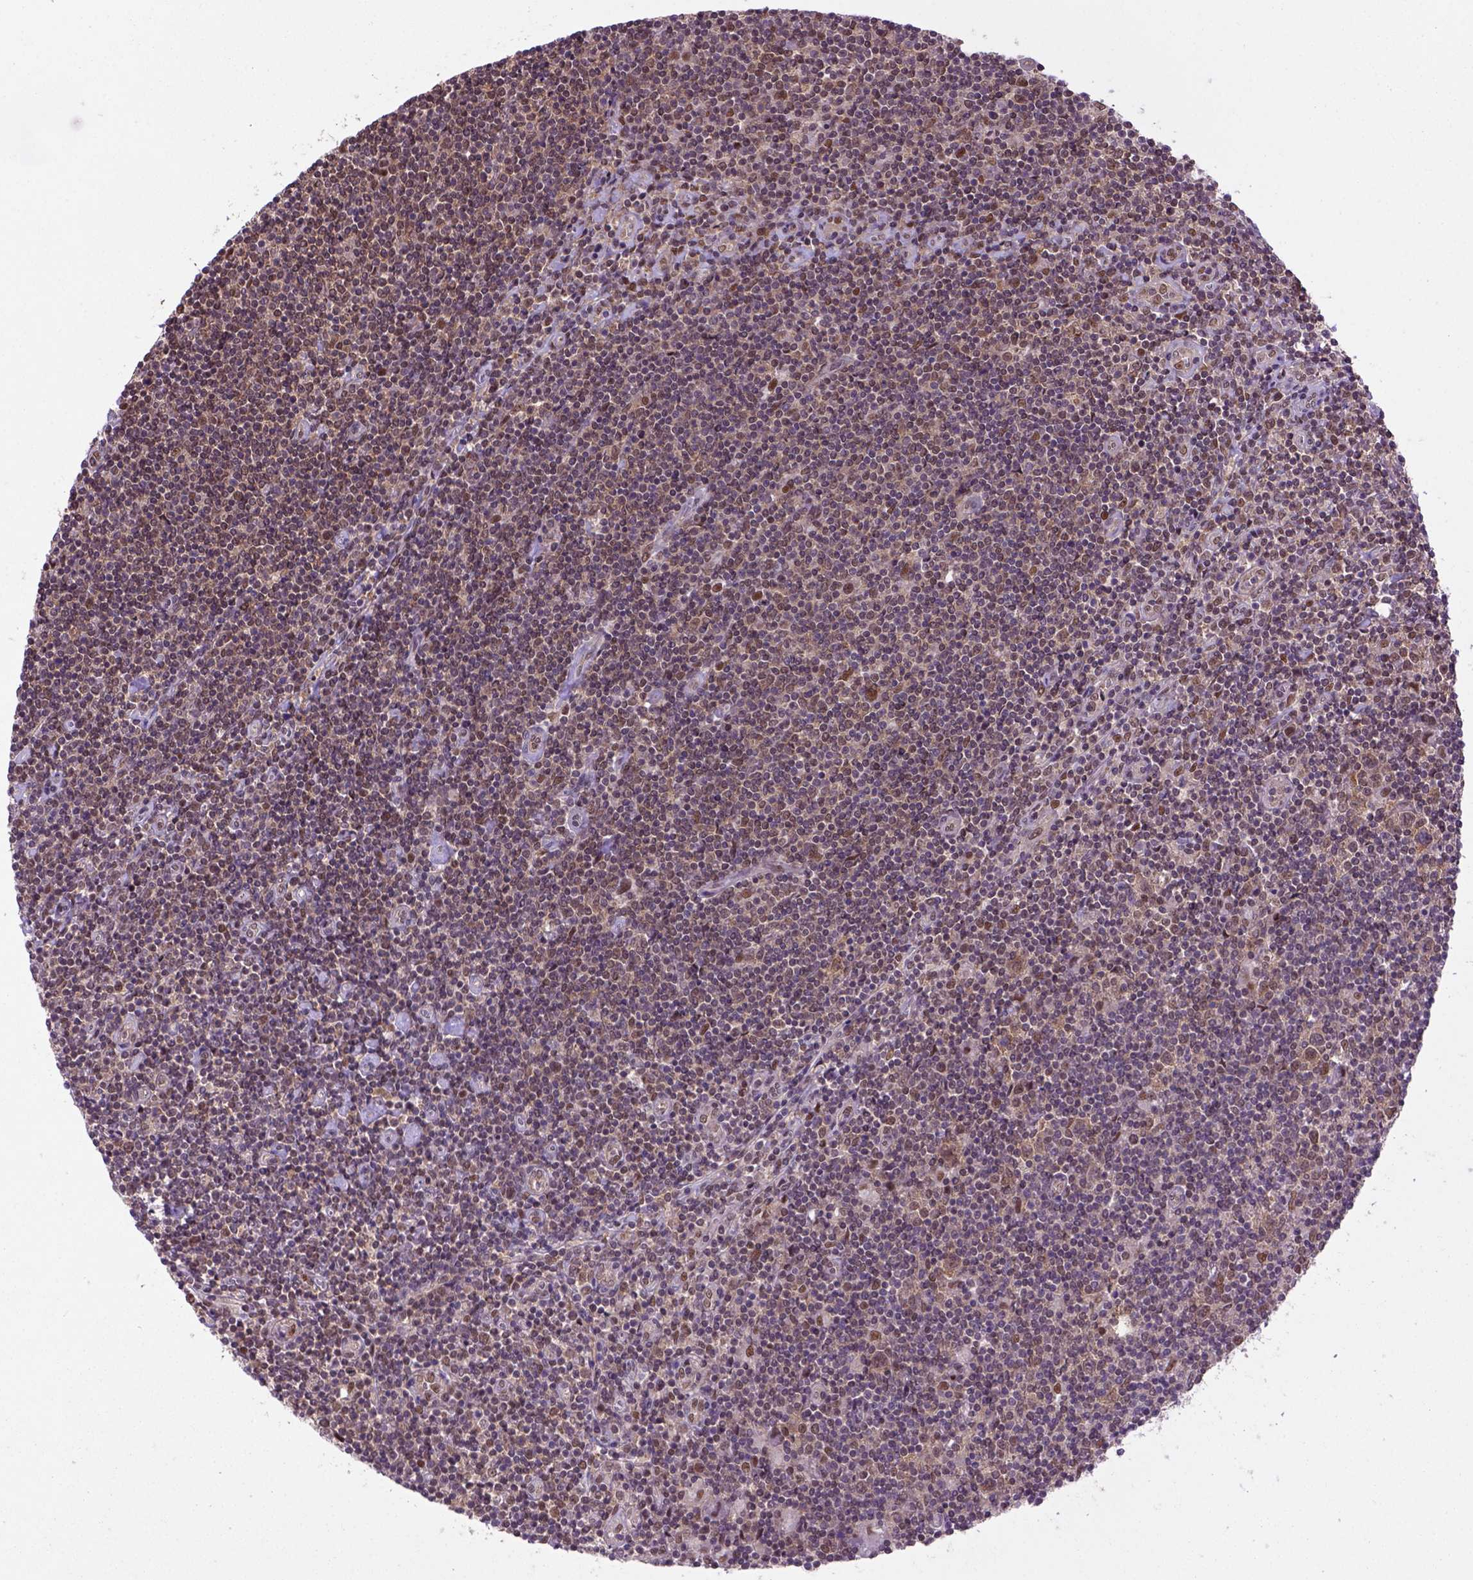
{"staining": {"intensity": "moderate", "quantity": ">75%", "location": "cytoplasmic/membranous,nuclear"}, "tissue": "lymphoma", "cell_type": "Tumor cells", "image_type": "cancer", "snomed": [{"axis": "morphology", "description": "Hodgkin's disease, NOS"}, {"axis": "topography", "description": "Lymph node"}], "caption": "Protein analysis of lymphoma tissue shows moderate cytoplasmic/membranous and nuclear expression in approximately >75% of tumor cells. The protein of interest is shown in brown color, while the nuclei are stained blue.", "gene": "PSMC2", "patient": {"sex": "male", "age": 40}}